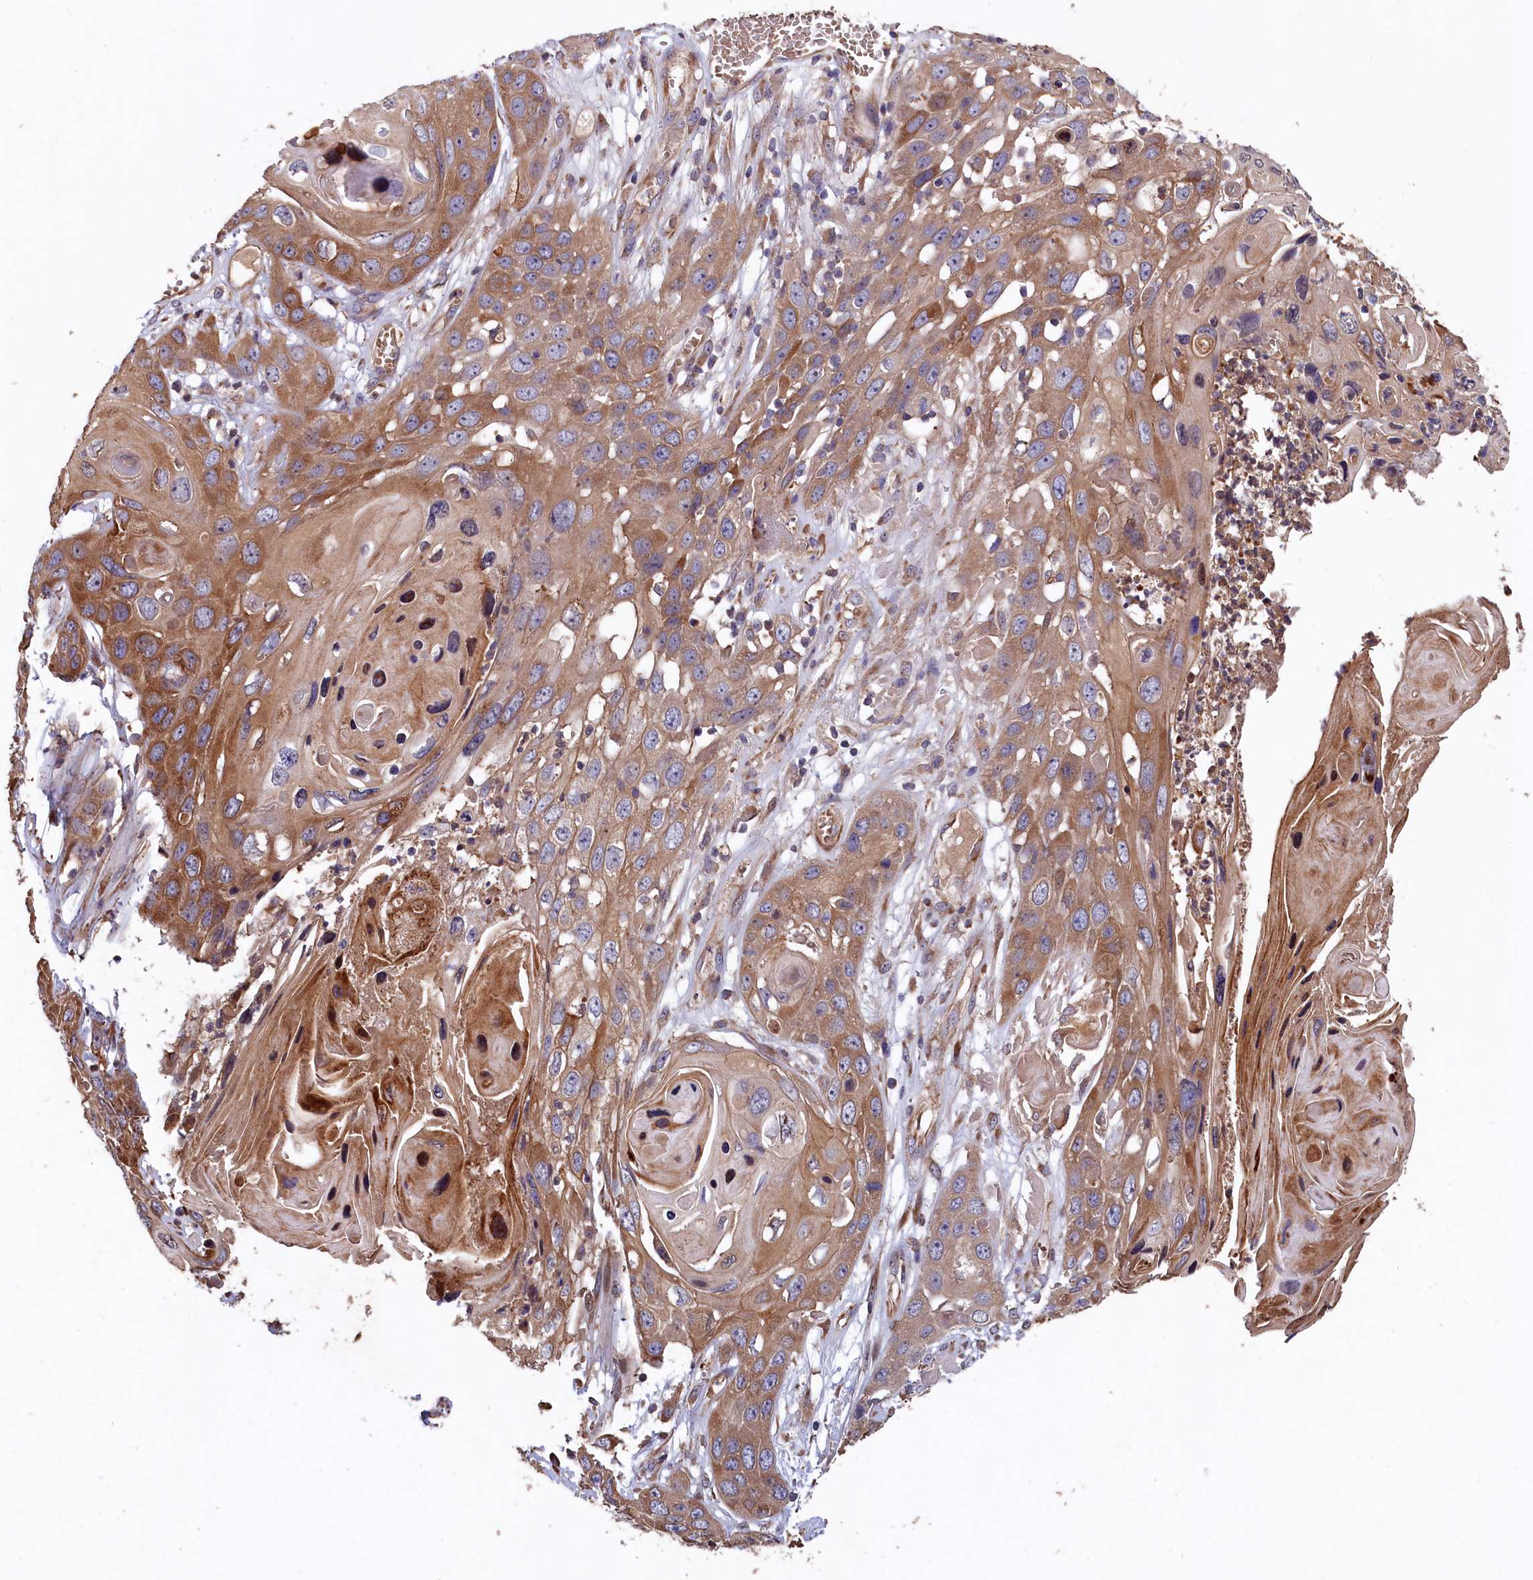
{"staining": {"intensity": "moderate", "quantity": ">75%", "location": "cytoplasmic/membranous"}, "tissue": "skin cancer", "cell_type": "Tumor cells", "image_type": "cancer", "snomed": [{"axis": "morphology", "description": "Squamous cell carcinoma, NOS"}, {"axis": "topography", "description": "Skin"}], "caption": "The immunohistochemical stain highlights moderate cytoplasmic/membranous staining in tumor cells of skin squamous cell carcinoma tissue.", "gene": "GREB1L", "patient": {"sex": "male", "age": 55}}